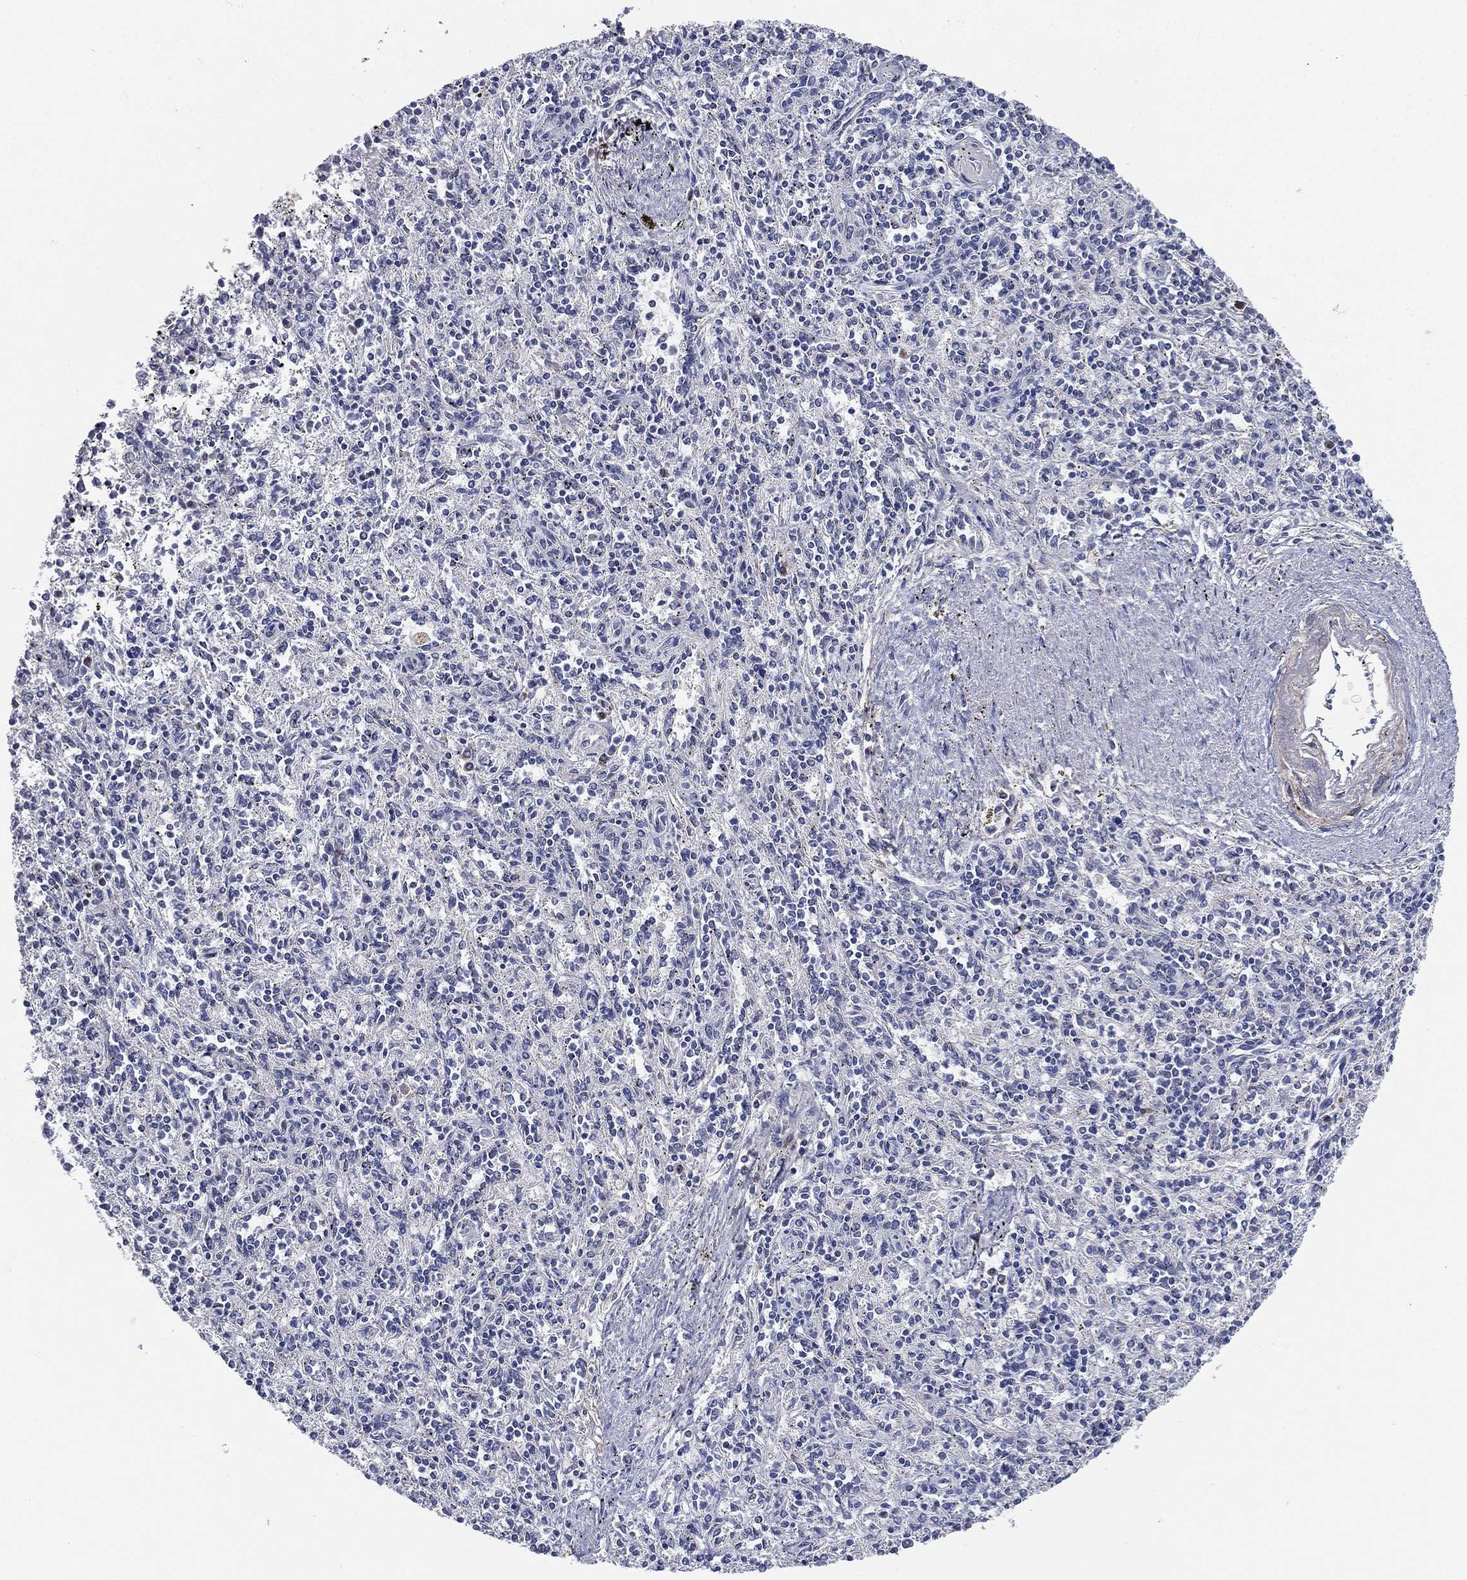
{"staining": {"intensity": "moderate", "quantity": "<25%", "location": "cytoplasmic/membranous"}, "tissue": "spleen", "cell_type": "Cells in red pulp", "image_type": "normal", "snomed": [{"axis": "morphology", "description": "Normal tissue, NOS"}, {"axis": "topography", "description": "Spleen"}], "caption": "Spleen stained with DAB IHC demonstrates low levels of moderate cytoplasmic/membranous positivity in about <25% of cells in red pulp. (Stains: DAB in brown, nuclei in blue, Microscopy: brightfield microscopy at high magnification).", "gene": "ATP8A2", "patient": {"sex": "male", "age": 69}}